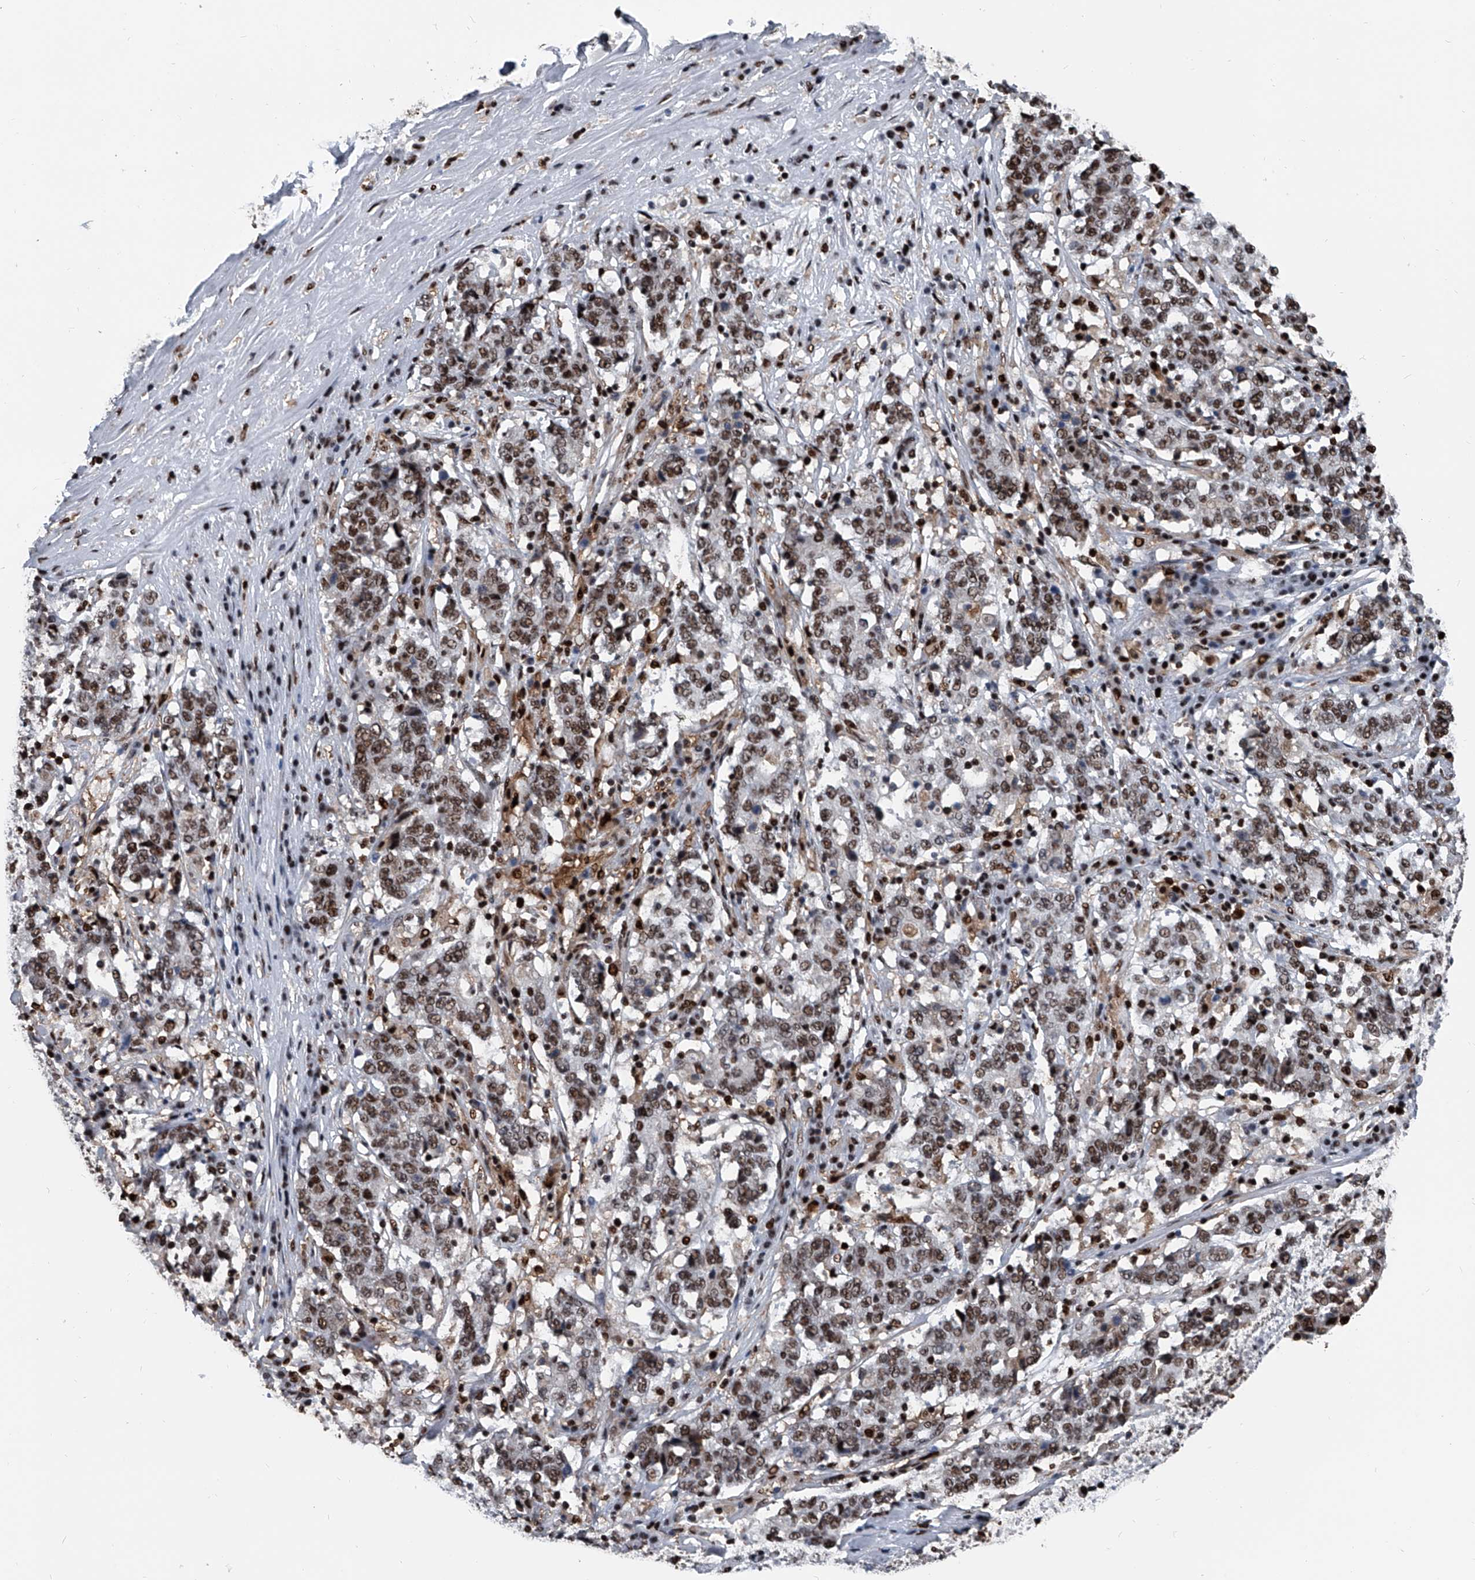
{"staining": {"intensity": "moderate", "quantity": ">75%", "location": "nuclear"}, "tissue": "stomach cancer", "cell_type": "Tumor cells", "image_type": "cancer", "snomed": [{"axis": "morphology", "description": "Adenocarcinoma, NOS"}, {"axis": "topography", "description": "Stomach"}], "caption": "Adenocarcinoma (stomach) was stained to show a protein in brown. There is medium levels of moderate nuclear staining in about >75% of tumor cells. (brown staining indicates protein expression, while blue staining denotes nuclei).", "gene": "FKBP5", "patient": {"sex": "male", "age": 59}}